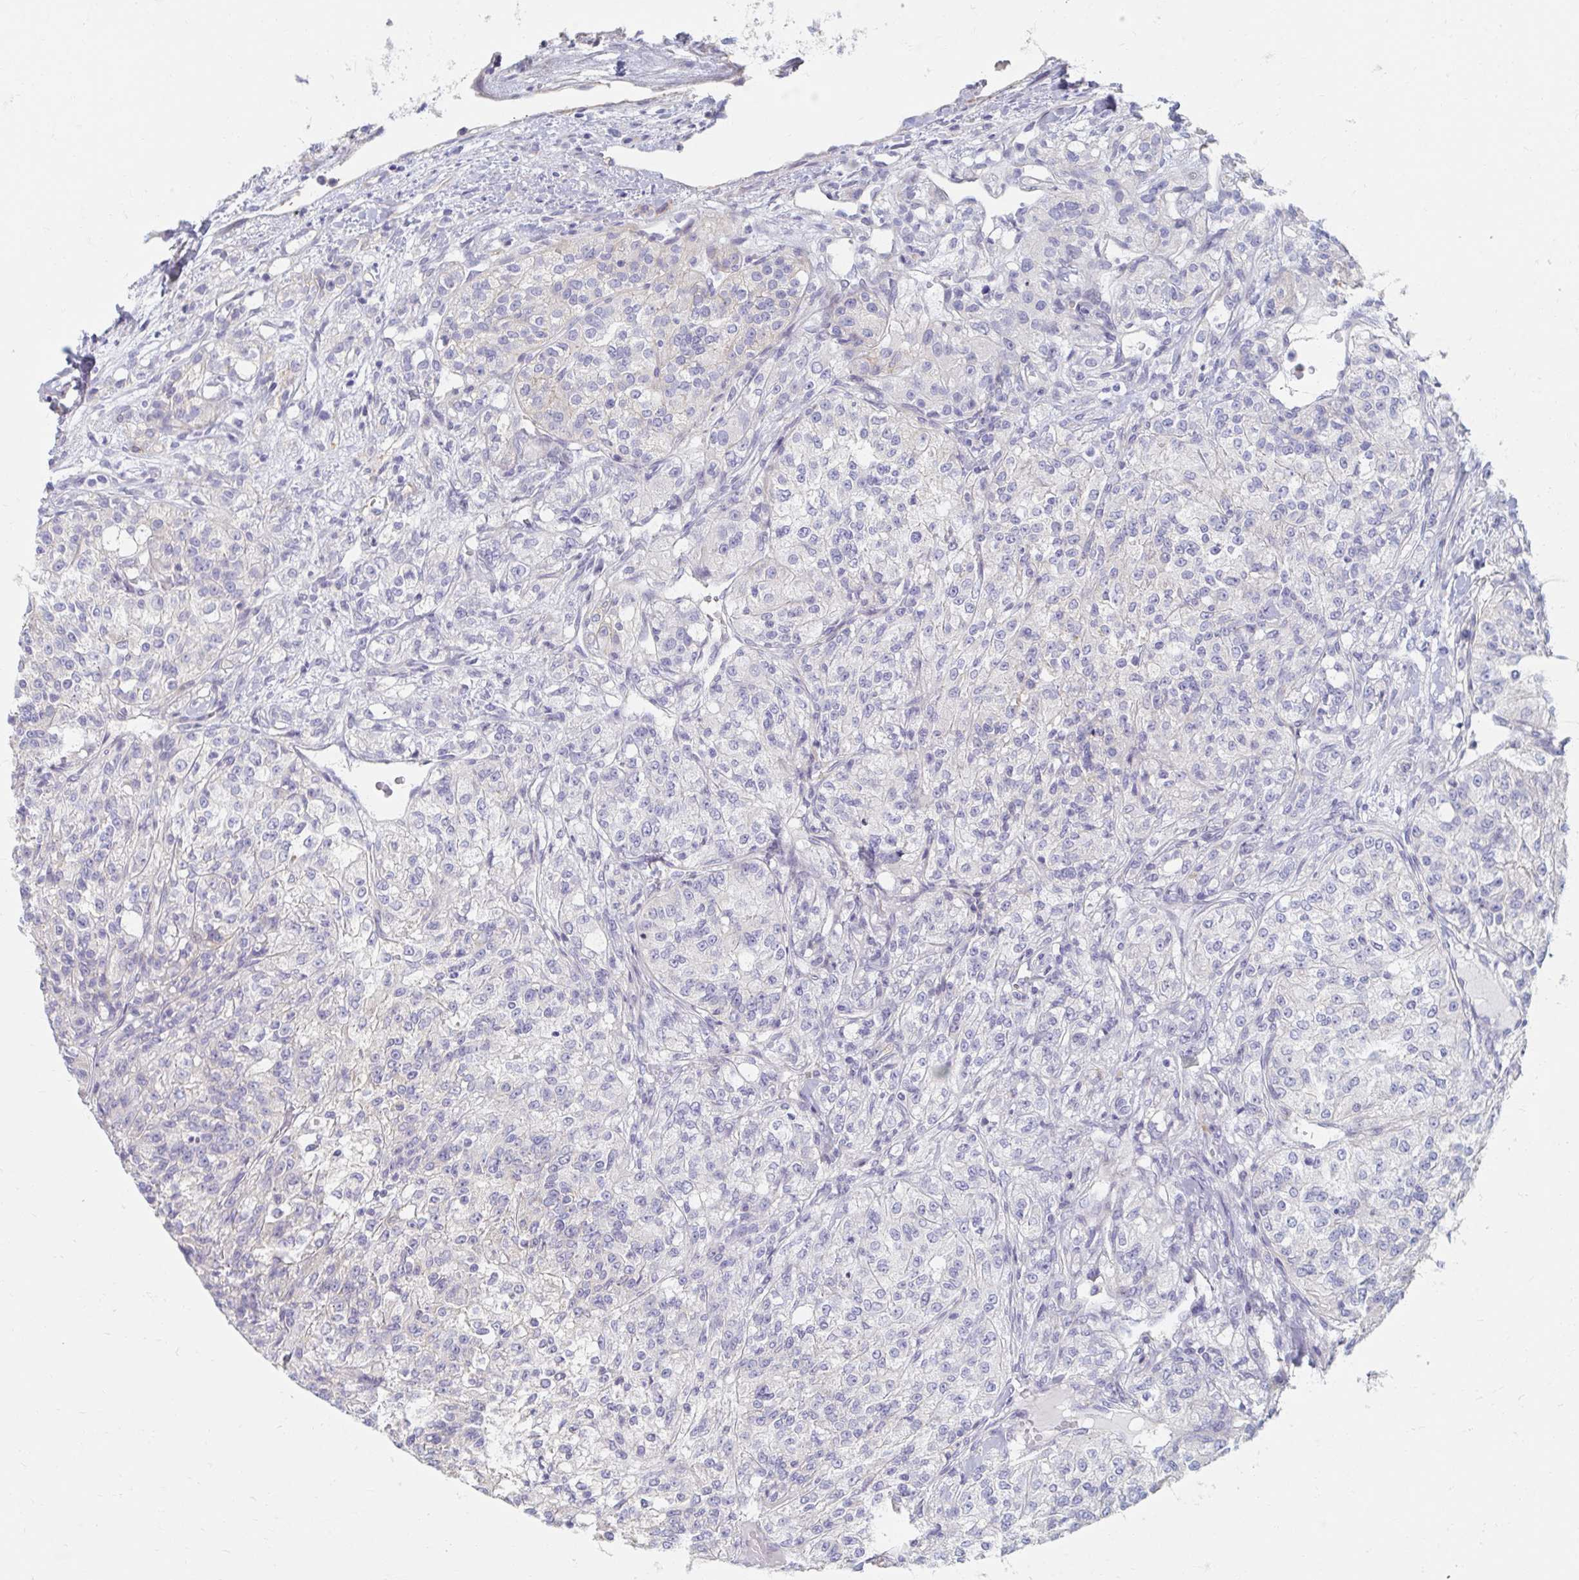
{"staining": {"intensity": "negative", "quantity": "none", "location": "none"}, "tissue": "renal cancer", "cell_type": "Tumor cells", "image_type": "cancer", "snomed": [{"axis": "morphology", "description": "Adenocarcinoma, NOS"}, {"axis": "topography", "description": "Kidney"}], "caption": "Immunohistochemical staining of human renal cancer exhibits no significant positivity in tumor cells.", "gene": "MYLK2", "patient": {"sex": "female", "age": 63}}